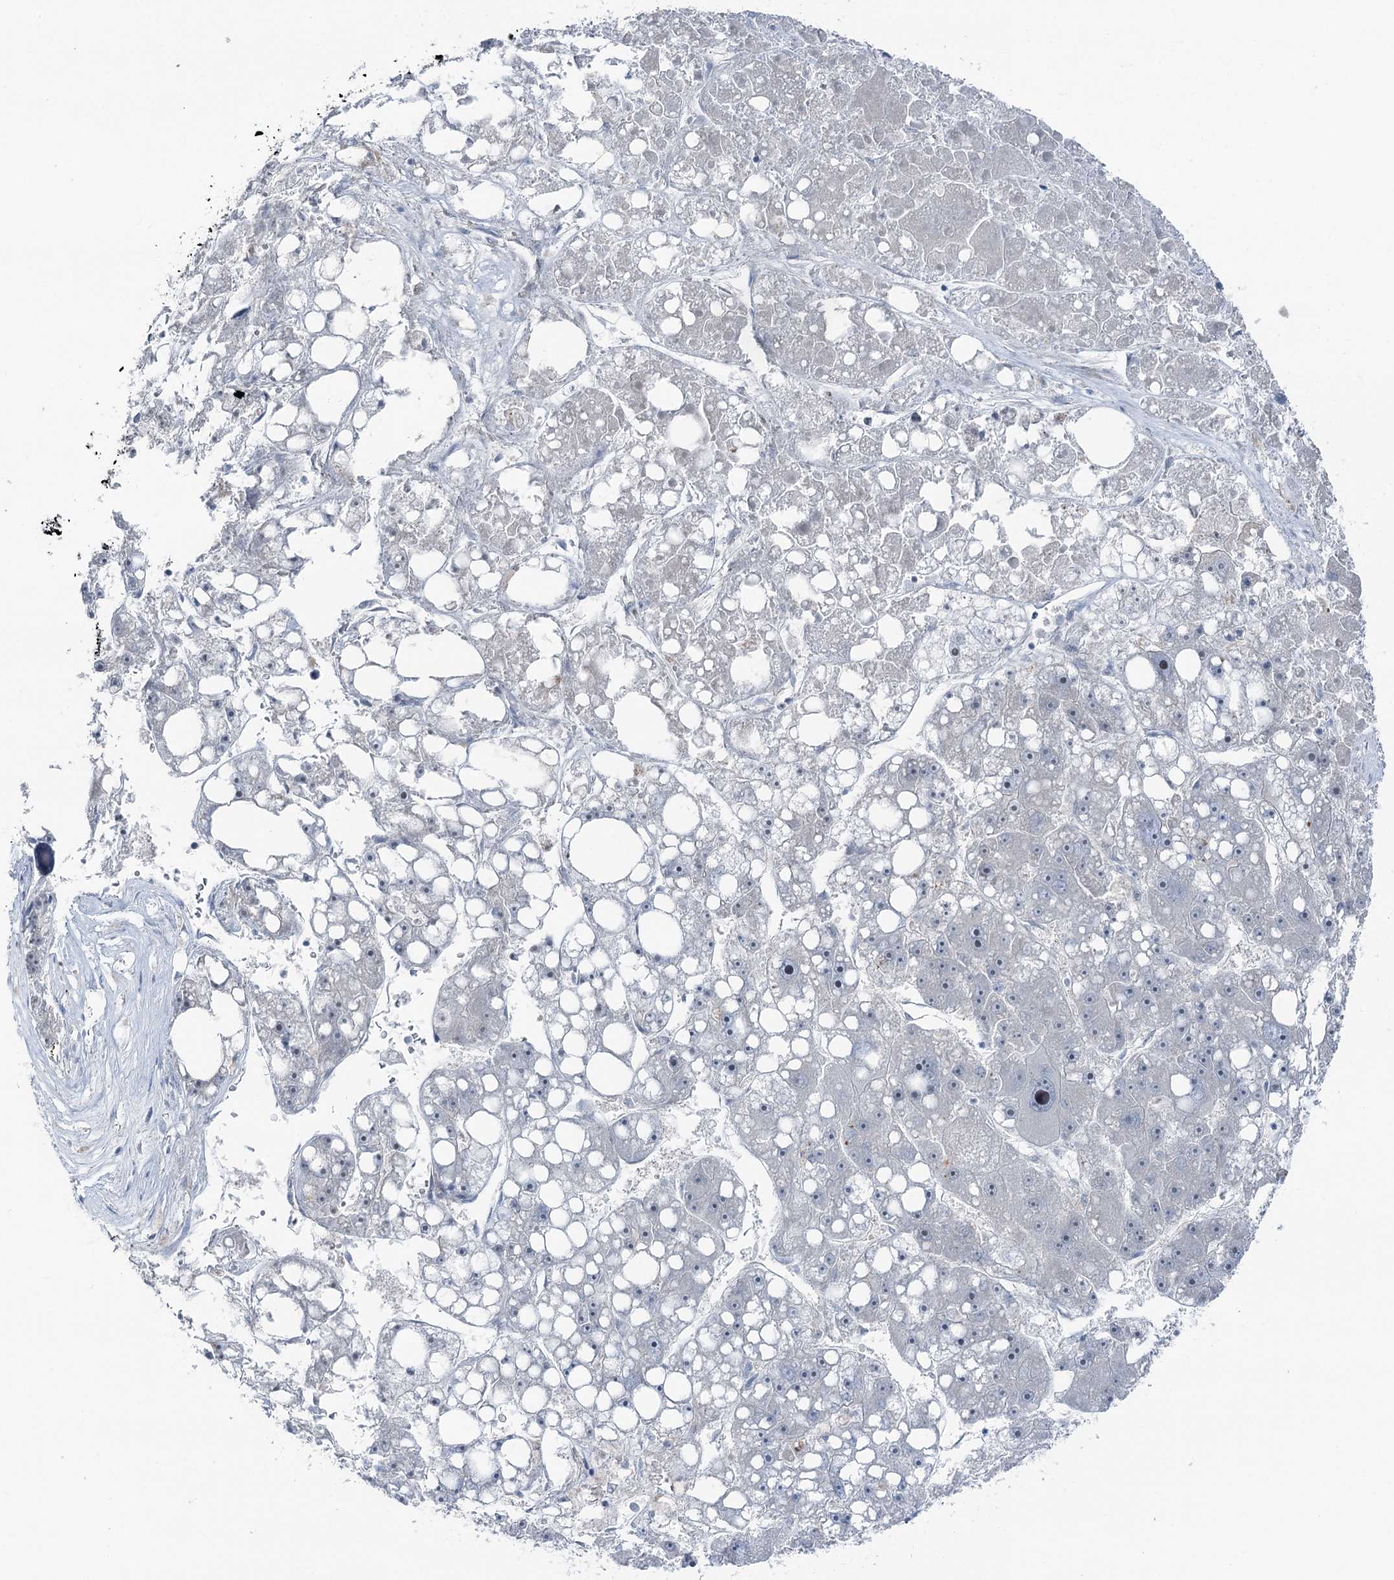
{"staining": {"intensity": "negative", "quantity": "none", "location": "none"}, "tissue": "liver cancer", "cell_type": "Tumor cells", "image_type": "cancer", "snomed": [{"axis": "morphology", "description": "Carcinoma, Hepatocellular, NOS"}, {"axis": "topography", "description": "Liver"}], "caption": "Tumor cells are negative for brown protein staining in liver cancer (hepatocellular carcinoma).", "gene": "STEEP1", "patient": {"sex": "female", "age": 61}}